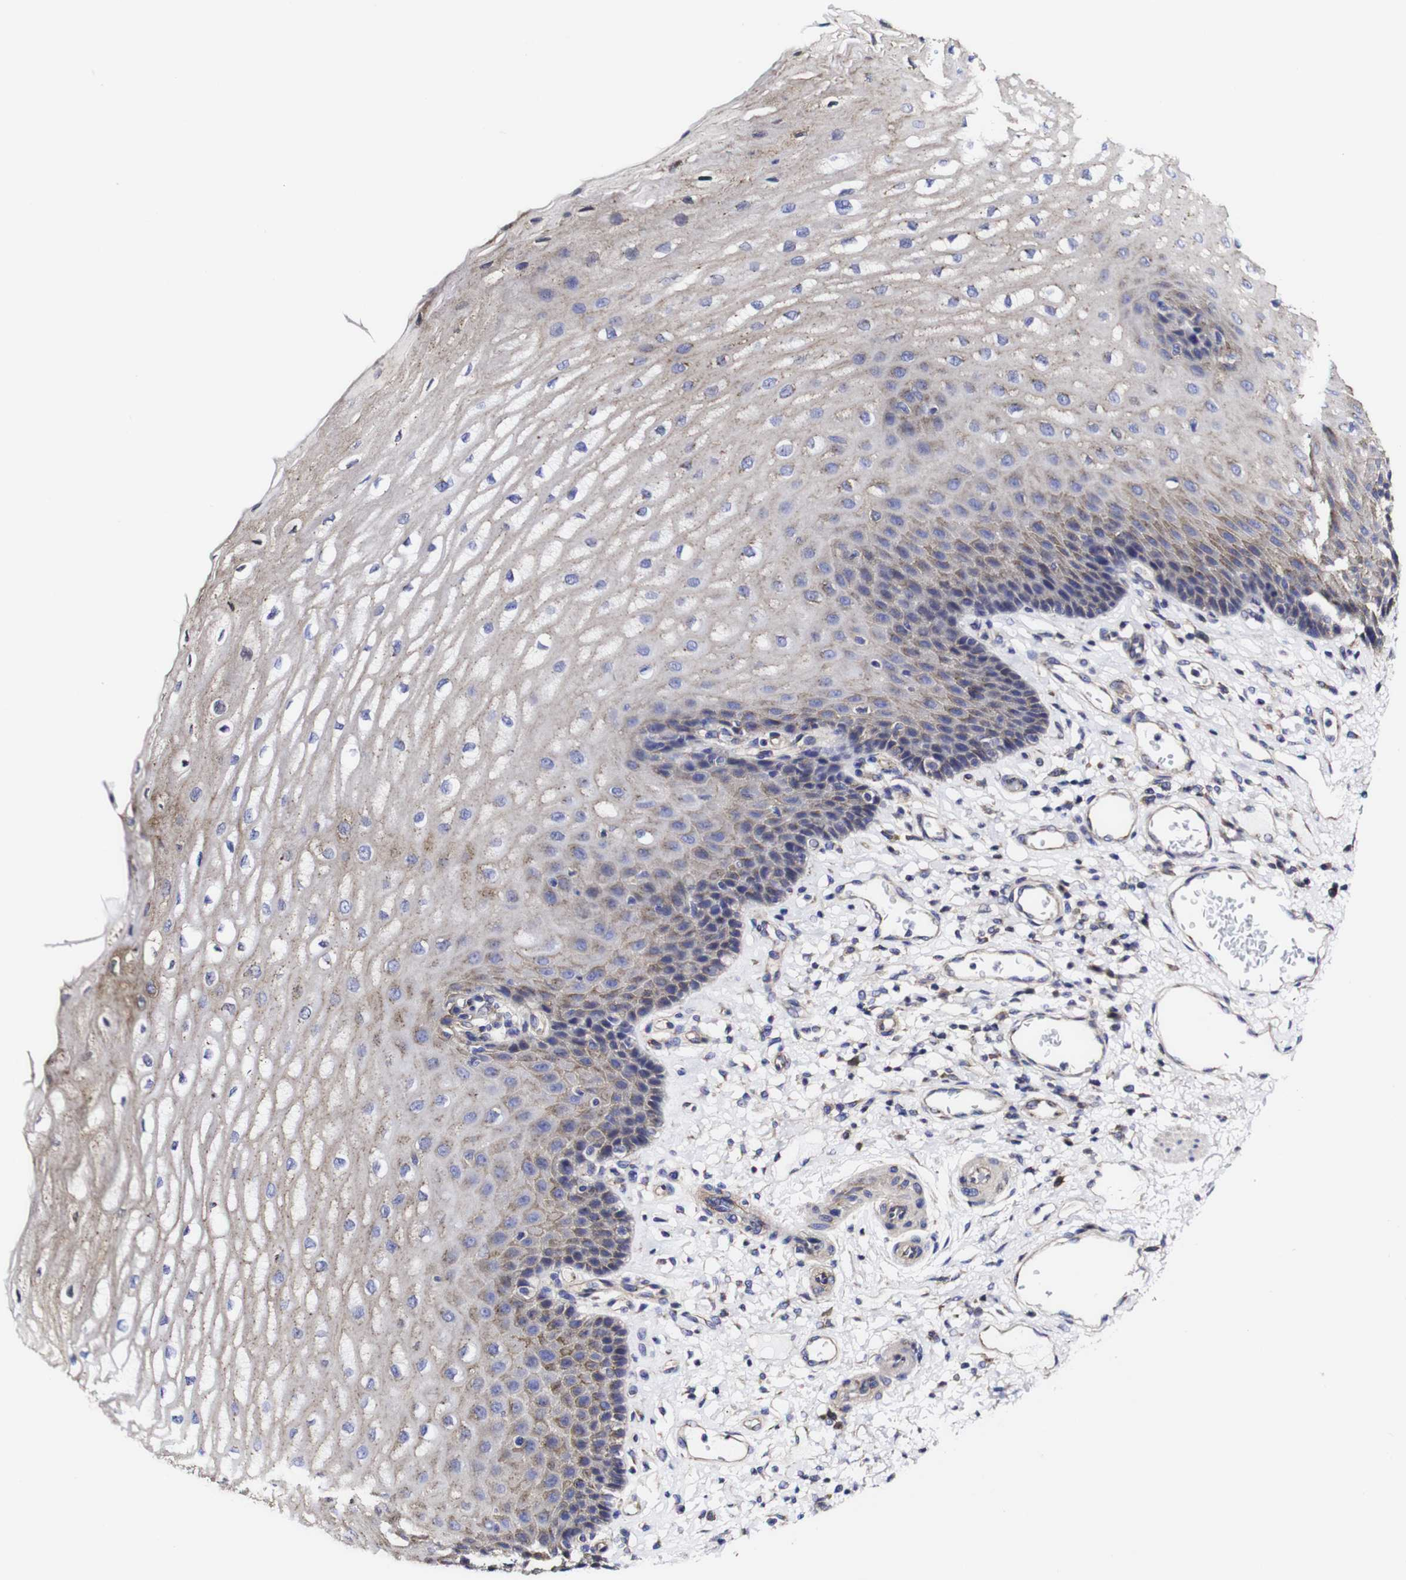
{"staining": {"intensity": "weak", "quantity": ">75%", "location": "cytoplasmic/membranous"}, "tissue": "esophagus", "cell_type": "Squamous epithelial cells", "image_type": "normal", "snomed": [{"axis": "morphology", "description": "Normal tissue, NOS"}, {"axis": "topography", "description": "Esophagus"}], "caption": "Weak cytoplasmic/membranous expression is present in approximately >75% of squamous epithelial cells in benign esophagus.", "gene": "CSF1R", "patient": {"sex": "male", "age": 54}}